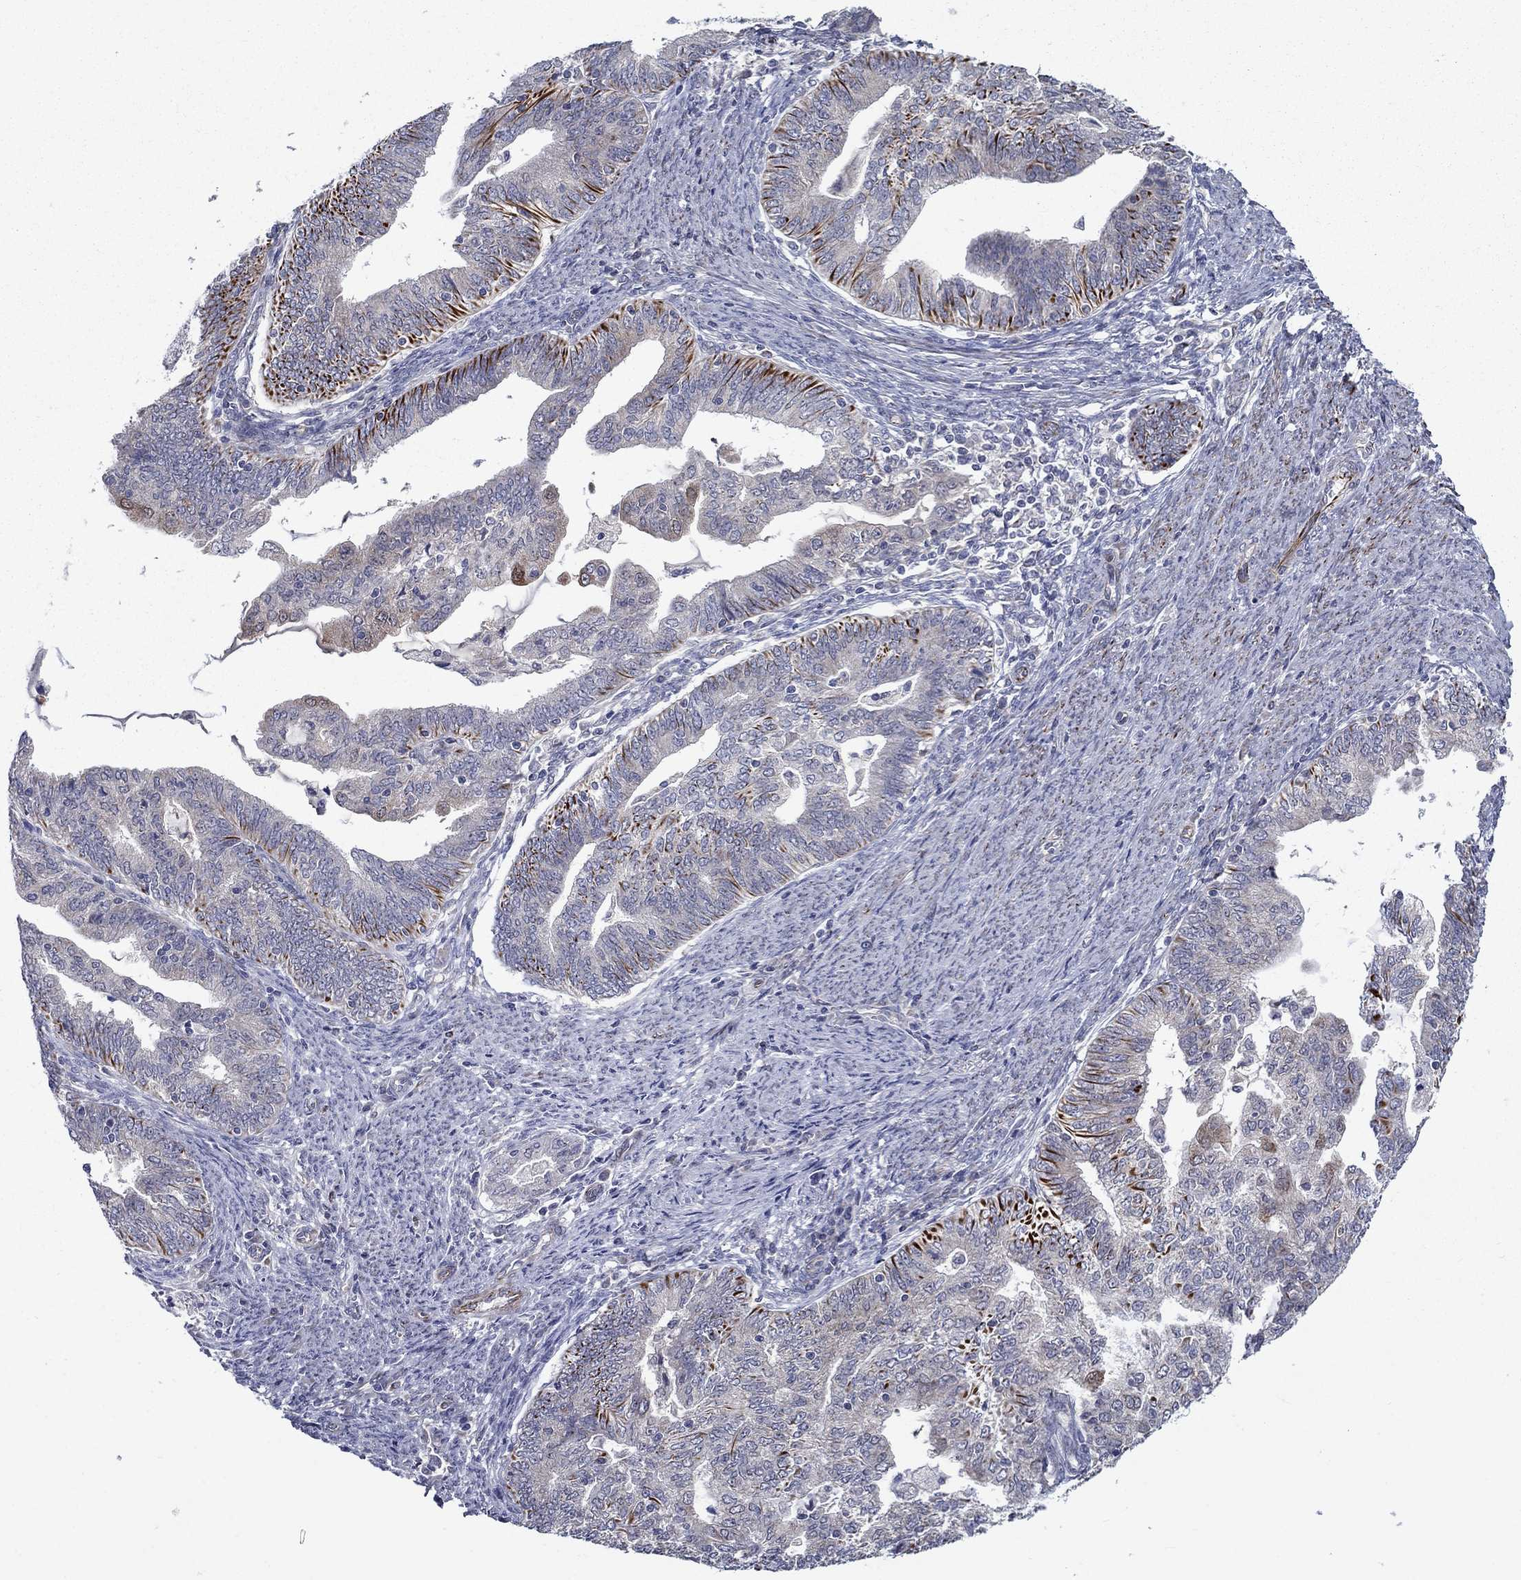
{"staining": {"intensity": "strong", "quantity": "<25%", "location": "cytoplasmic/membranous"}, "tissue": "endometrial cancer", "cell_type": "Tumor cells", "image_type": "cancer", "snomed": [{"axis": "morphology", "description": "Adenocarcinoma, NOS"}, {"axis": "topography", "description": "Endometrium"}], "caption": "Endometrial adenocarcinoma was stained to show a protein in brown. There is medium levels of strong cytoplasmic/membranous expression in approximately <25% of tumor cells.", "gene": "LACTB2", "patient": {"sex": "female", "age": 82}}